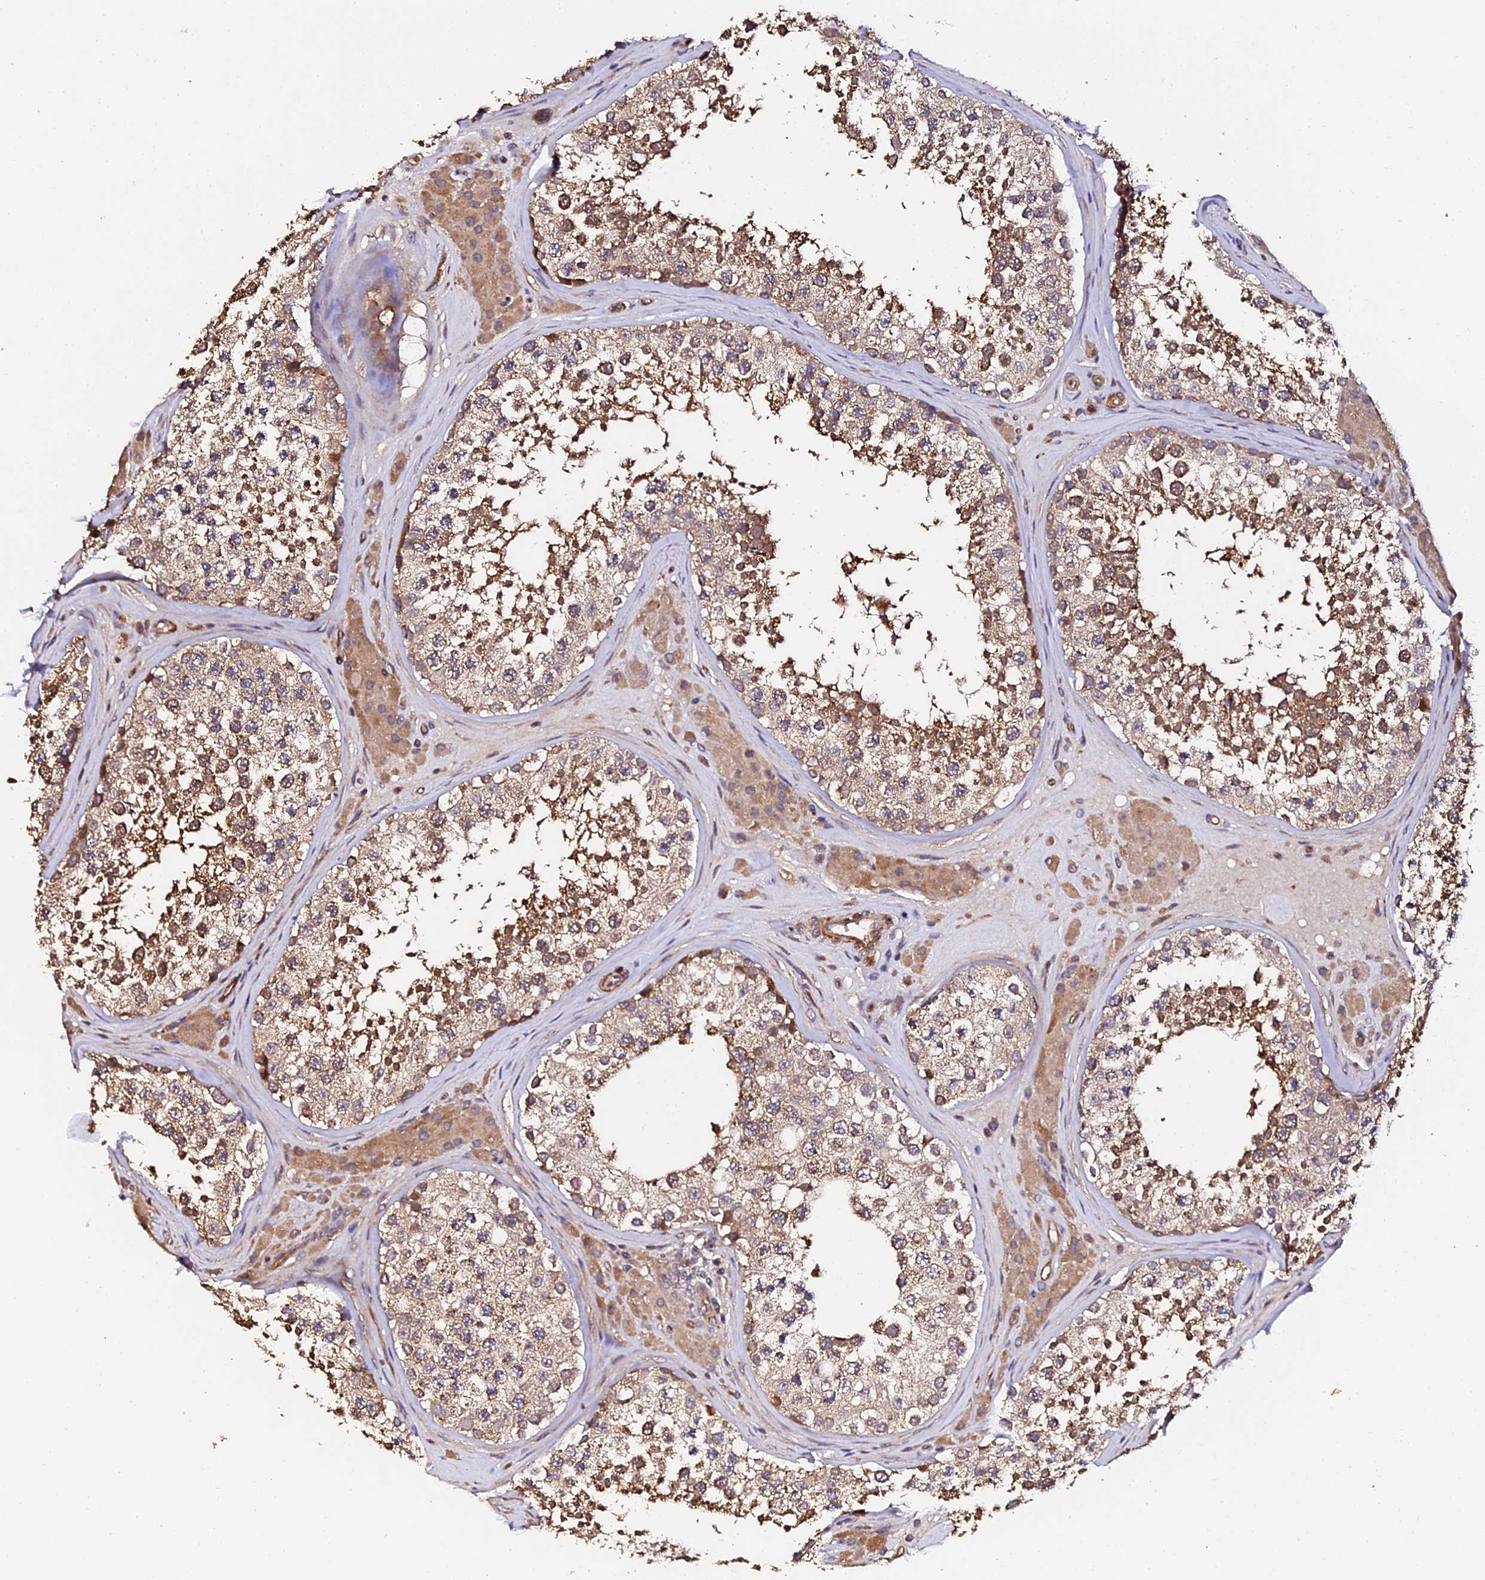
{"staining": {"intensity": "moderate", "quantity": ">75%", "location": "cytoplasmic/membranous"}, "tissue": "testis", "cell_type": "Cells in seminiferous ducts", "image_type": "normal", "snomed": [{"axis": "morphology", "description": "Normal tissue, NOS"}, {"axis": "topography", "description": "Testis"}], "caption": "The image displays immunohistochemical staining of benign testis. There is moderate cytoplasmic/membranous staining is seen in about >75% of cells in seminiferous ducts.", "gene": "TDO2", "patient": {"sex": "male", "age": 46}}